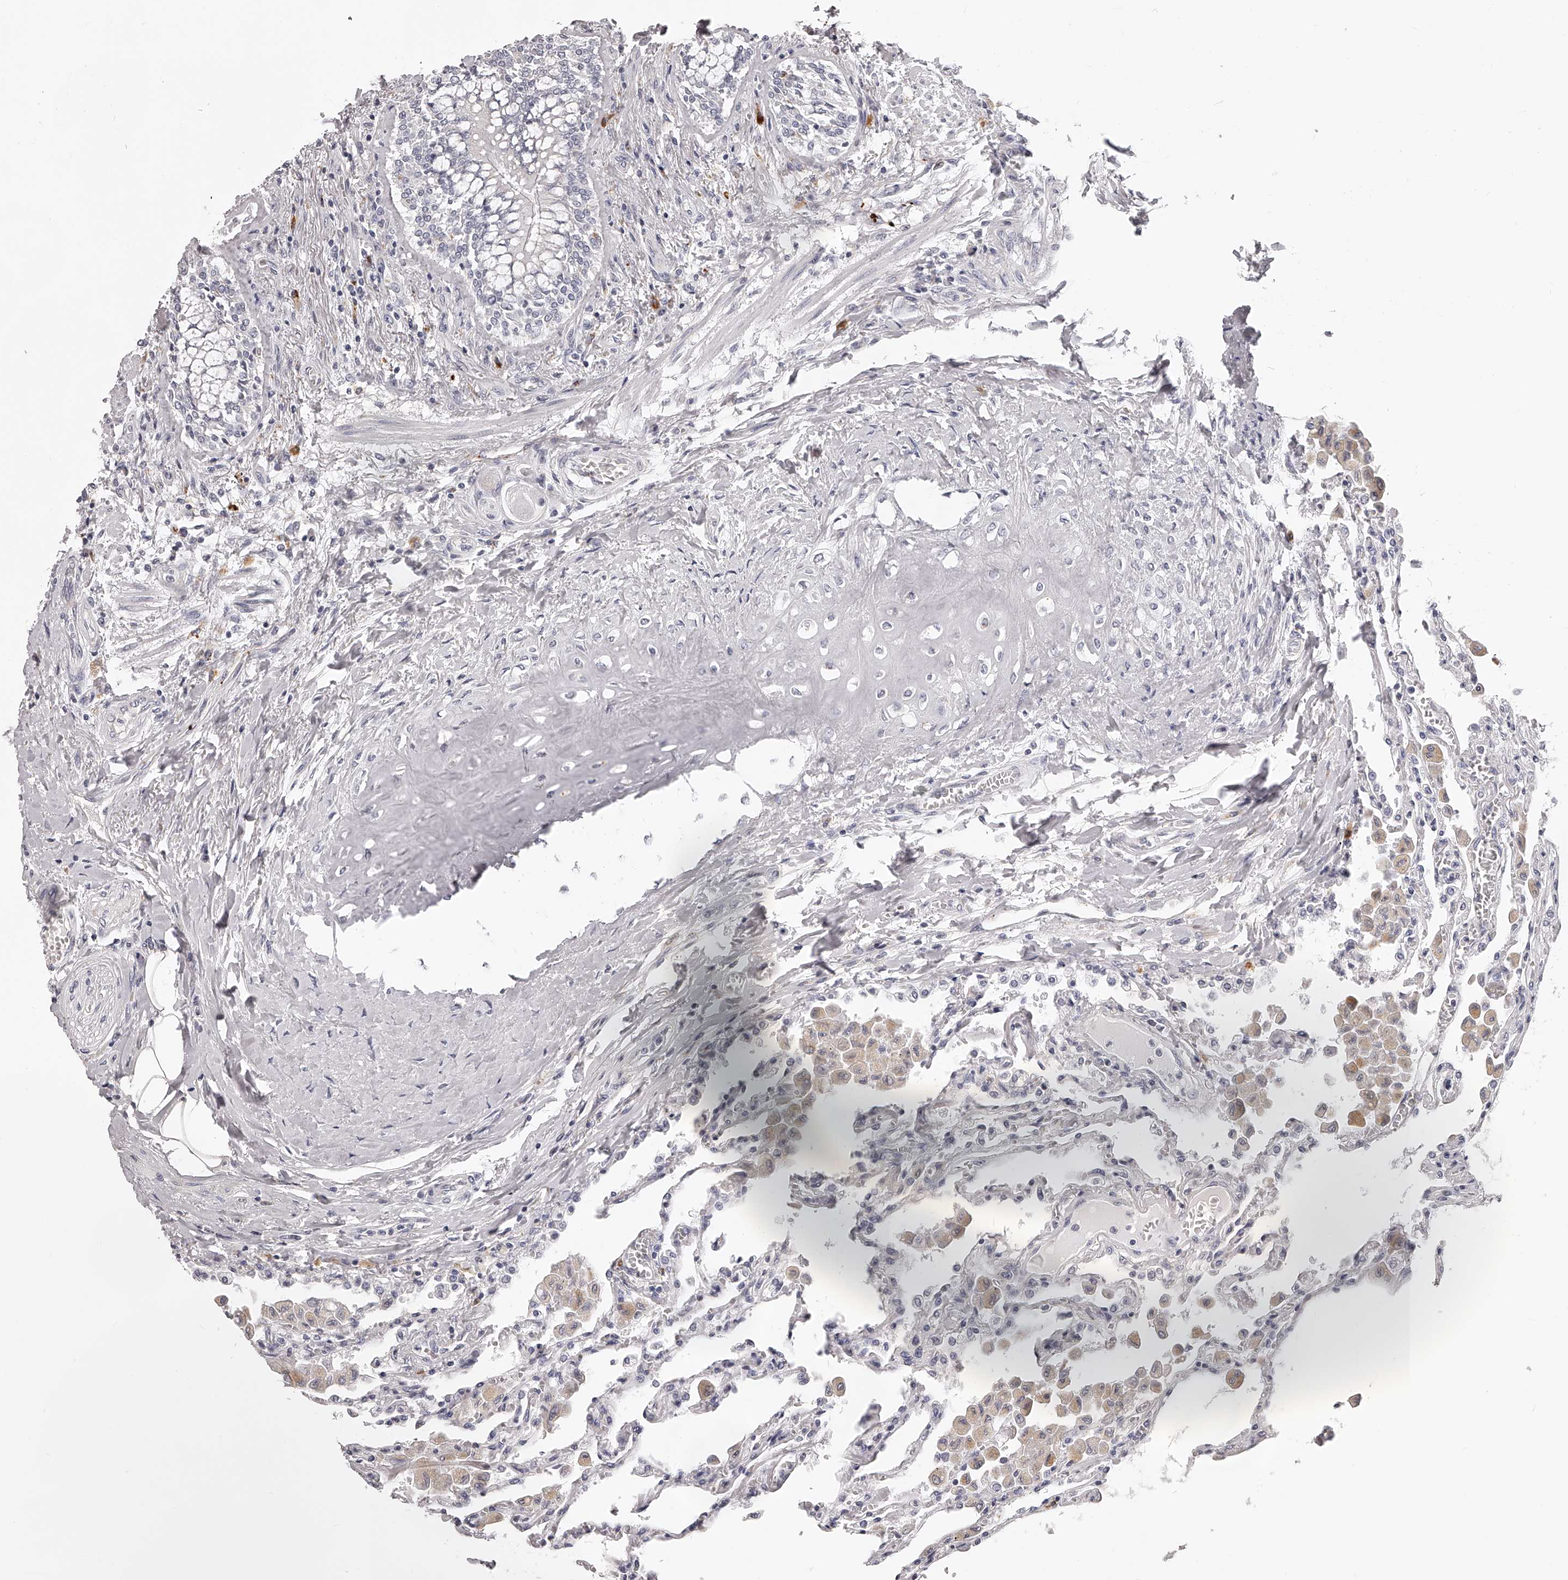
{"staining": {"intensity": "negative", "quantity": "none", "location": "none"}, "tissue": "lung", "cell_type": "Alveolar cells", "image_type": "normal", "snomed": [{"axis": "morphology", "description": "Normal tissue, NOS"}, {"axis": "topography", "description": "Bronchus"}, {"axis": "topography", "description": "Lung"}], "caption": "A photomicrograph of human lung is negative for staining in alveolar cells. (DAB immunohistochemistry (IHC), high magnification).", "gene": "DMRT1", "patient": {"sex": "female", "age": 49}}